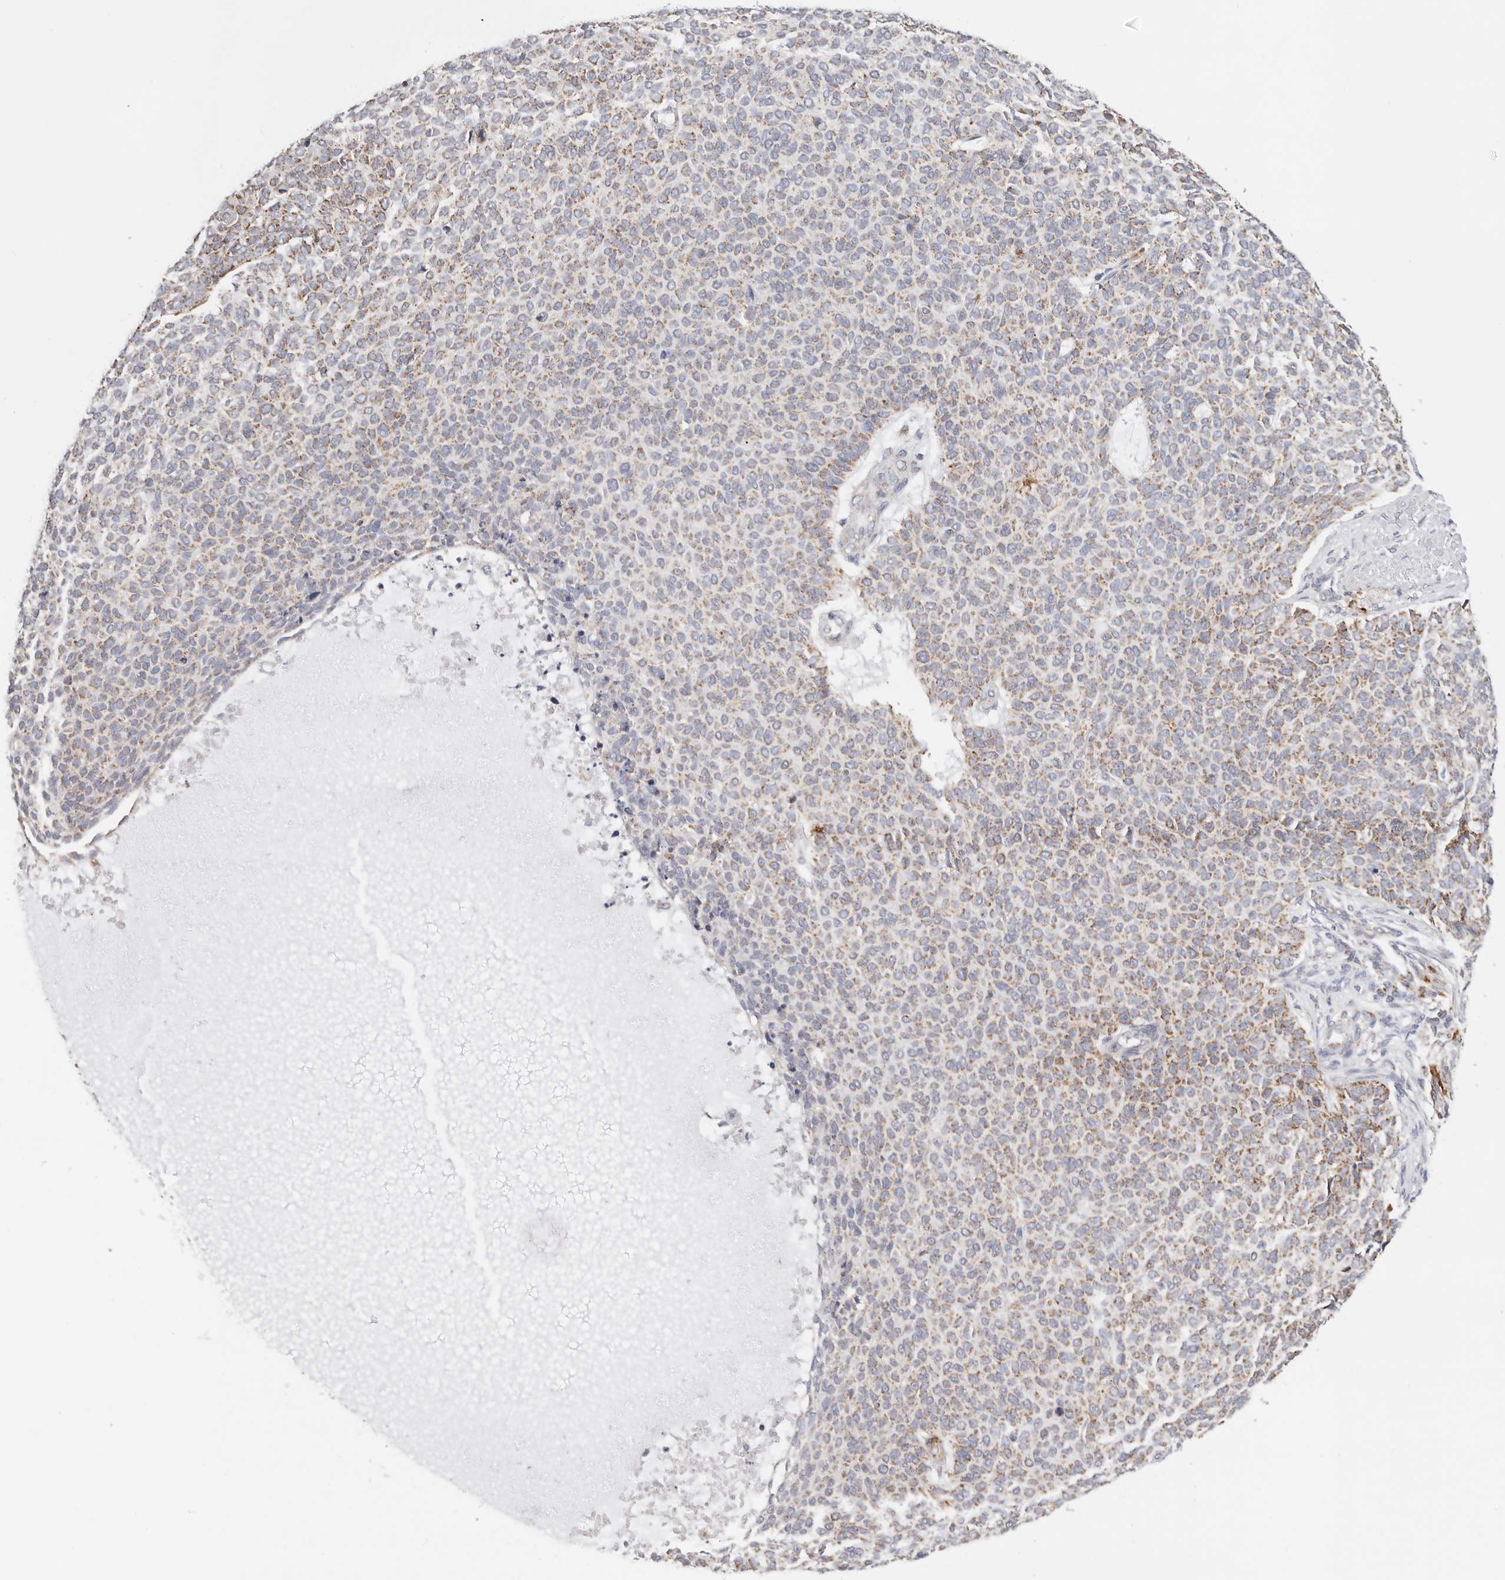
{"staining": {"intensity": "moderate", "quantity": "25%-75%", "location": "cytoplasmic/membranous"}, "tissue": "skin cancer", "cell_type": "Tumor cells", "image_type": "cancer", "snomed": [{"axis": "morphology", "description": "Normal tissue, NOS"}, {"axis": "morphology", "description": "Basal cell carcinoma"}, {"axis": "topography", "description": "Skin"}], "caption": "Immunohistochemistry (IHC) staining of skin cancer, which reveals medium levels of moderate cytoplasmic/membranous staining in approximately 25%-75% of tumor cells indicating moderate cytoplasmic/membranous protein positivity. The staining was performed using DAB (3,3'-diaminobenzidine) (brown) for protein detection and nuclei were counterstained in hematoxylin (blue).", "gene": "AFDN", "patient": {"sex": "male", "age": 50}}